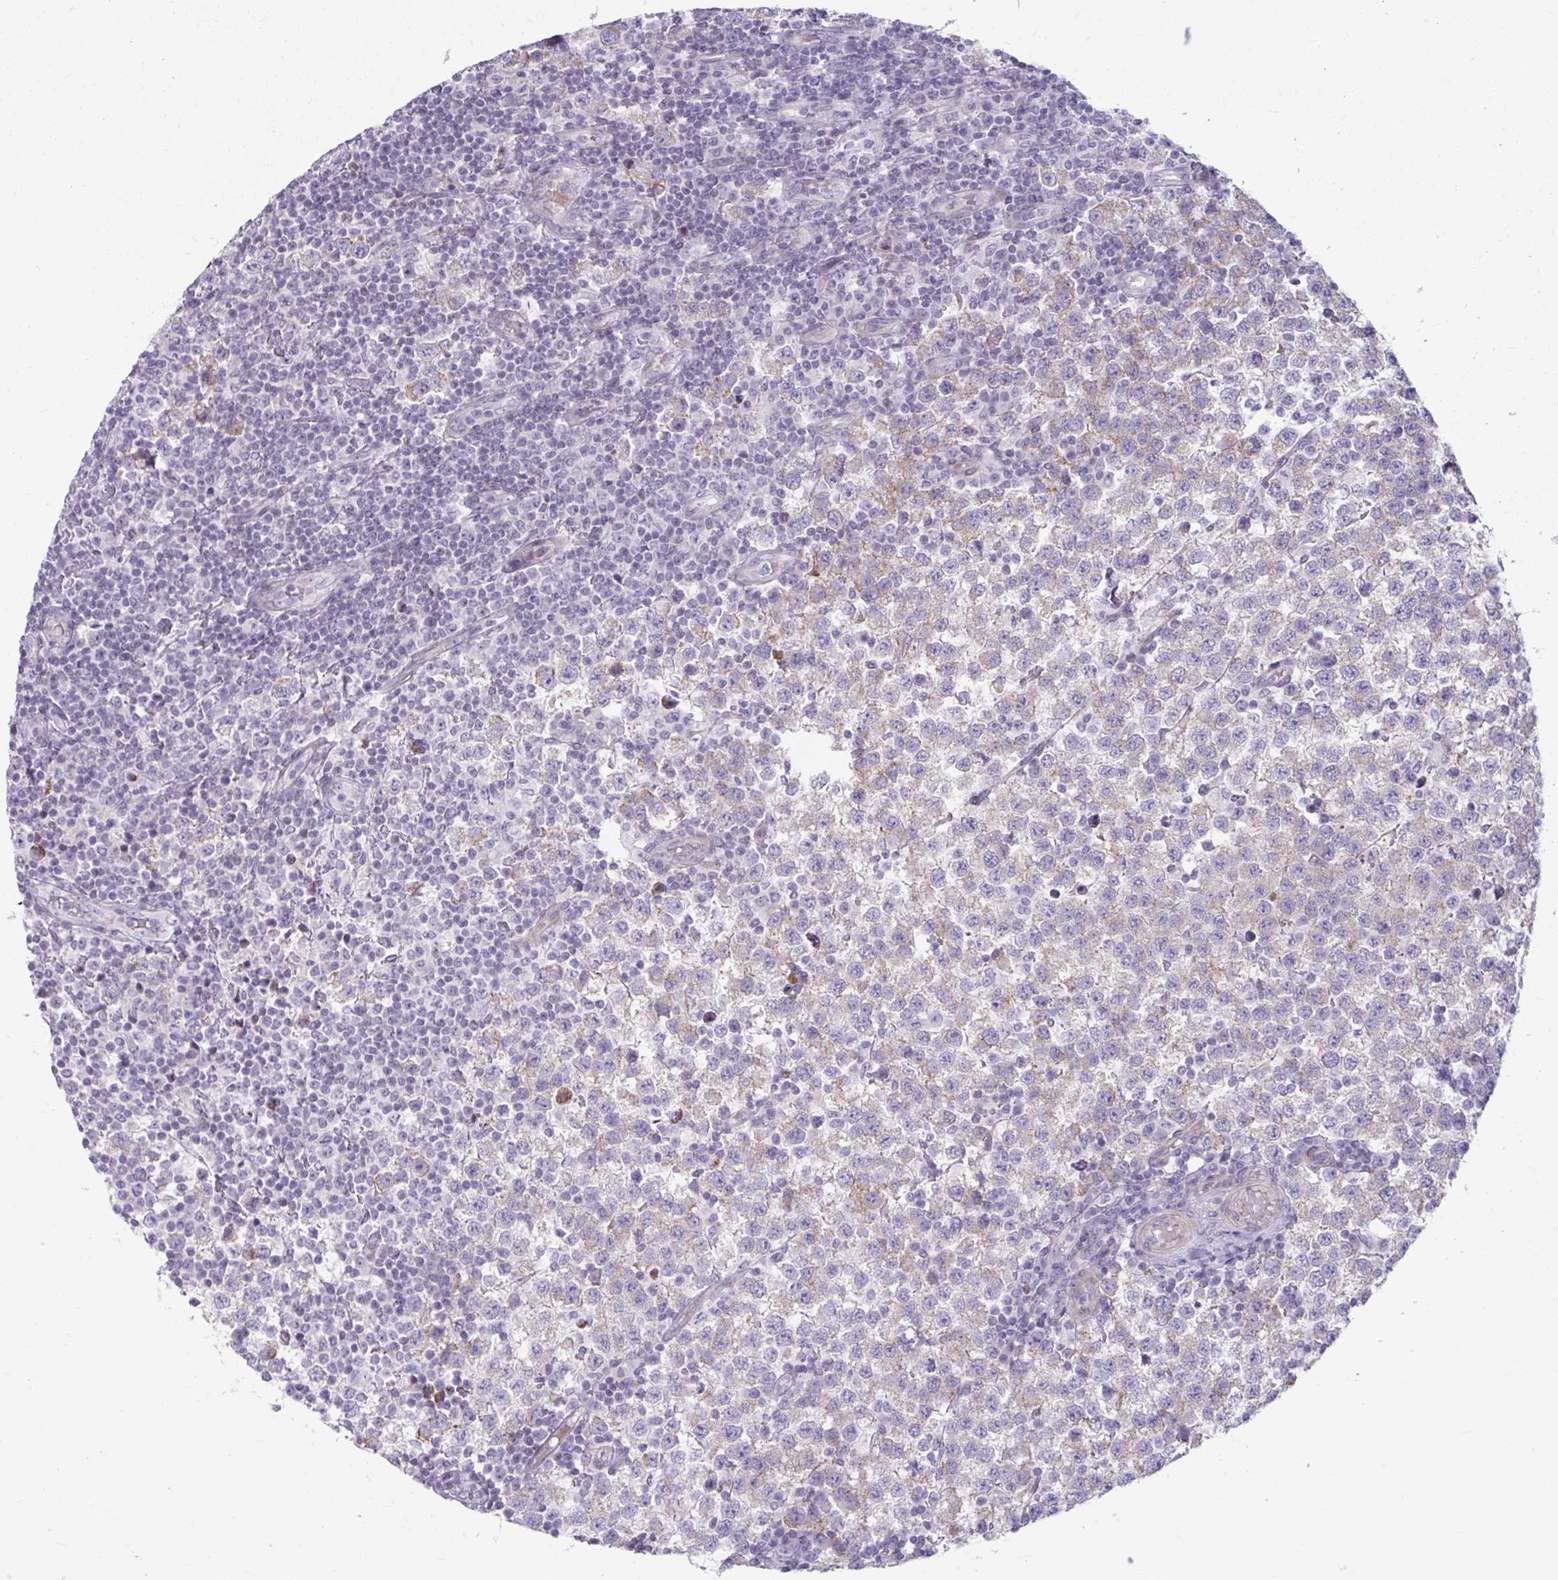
{"staining": {"intensity": "weak", "quantity": "<25%", "location": "cytoplasmic/membranous"}, "tissue": "testis cancer", "cell_type": "Tumor cells", "image_type": "cancer", "snomed": [{"axis": "morphology", "description": "Seminoma, NOS"}, {"axis": "topography", "description": "Testis"}], "caption": "Testis cancer was stained to show a protein in brown. There is no significant expression in tumor cells. The staining is performed using DAB (3,3'-diaminobenzidine) brown chromogen with nuclei counter-stained in using hematoxylin.", "gene": "MSMO1", "patient": {"sex": "male", "age": 34}}